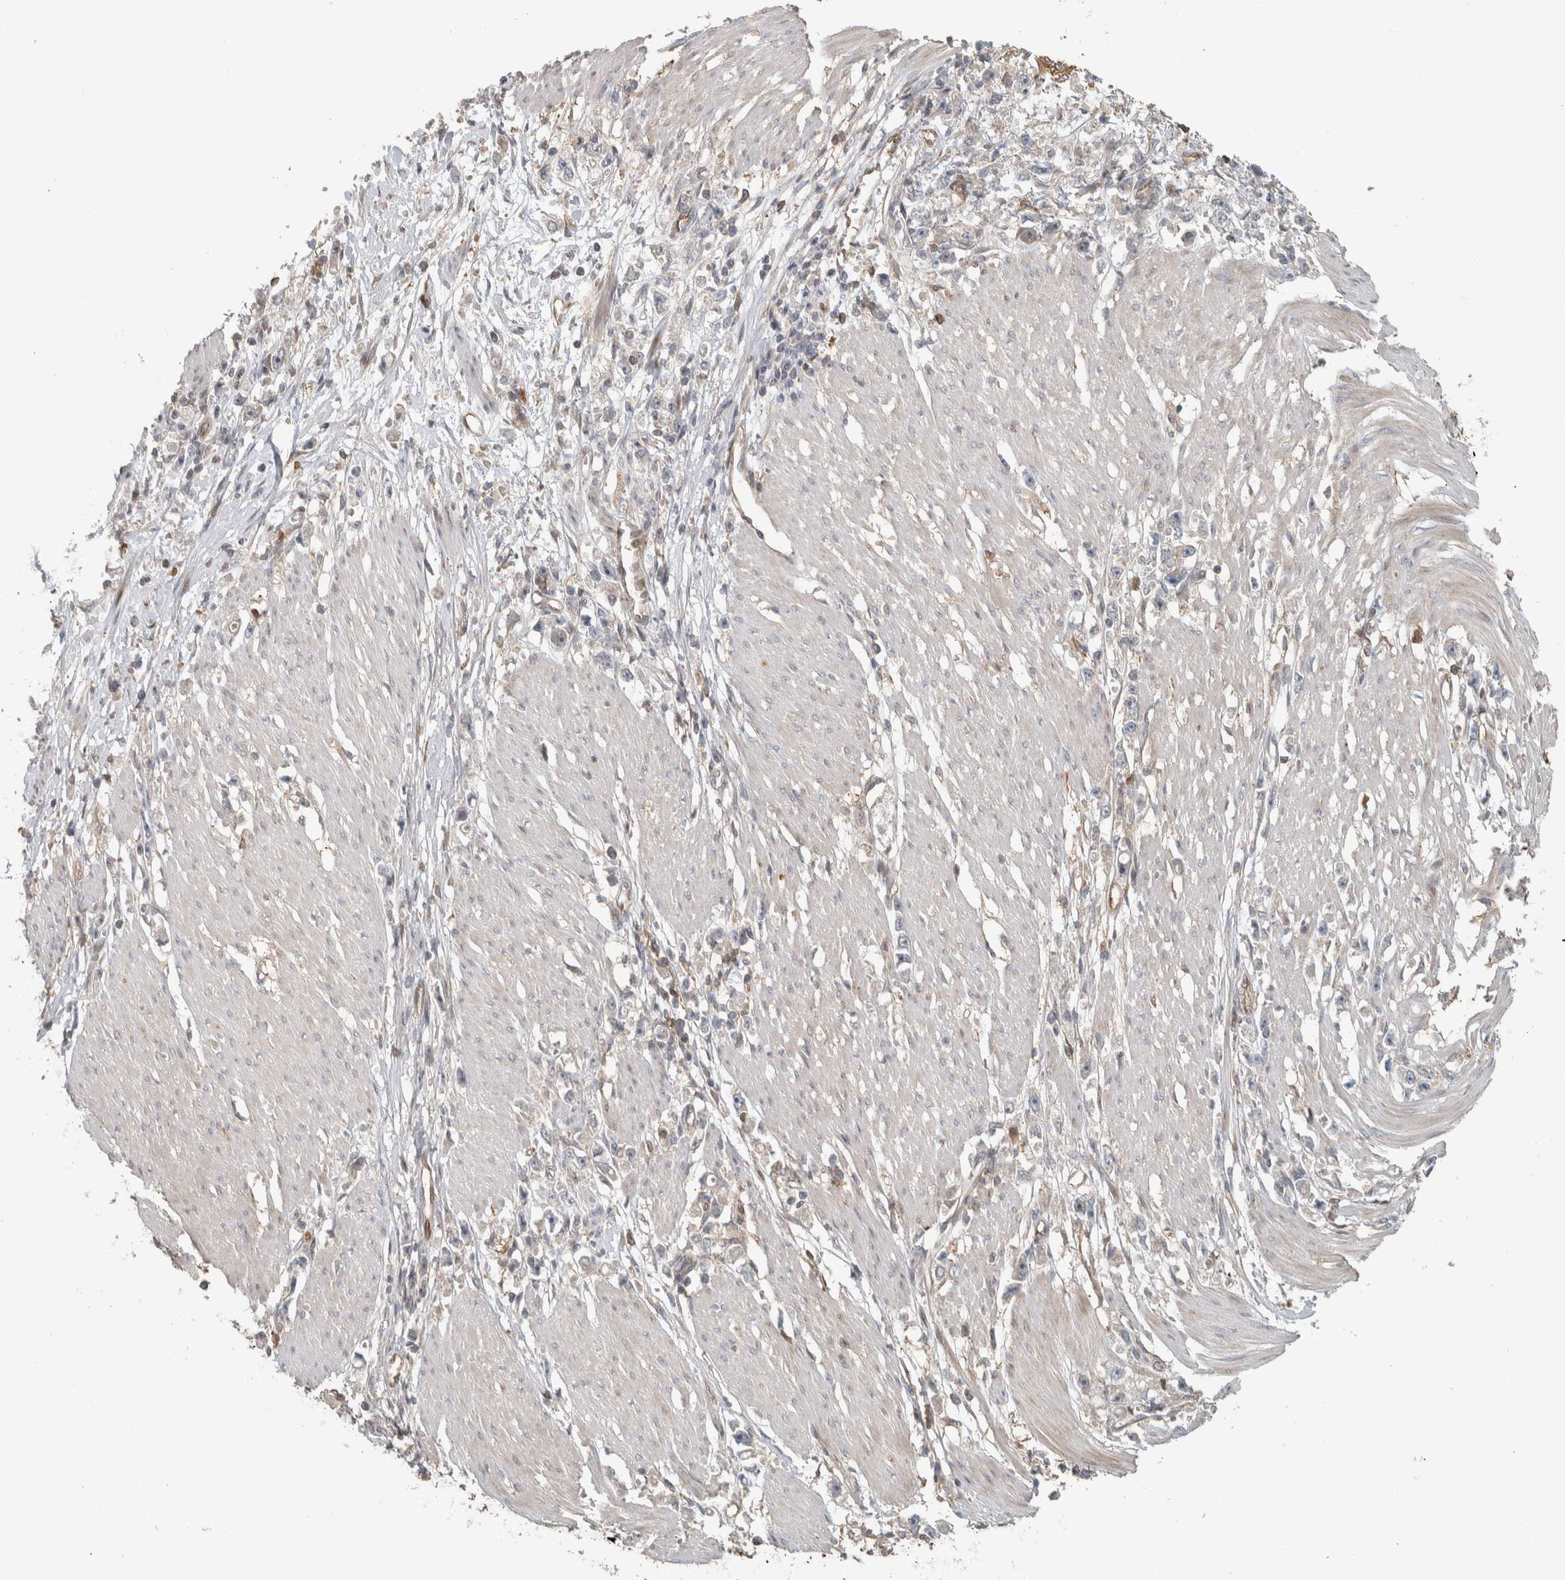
{"staining": {"intensity": "negative", "quantity": "none", "location": "none"}, "tissue": "stomach cancer", "cell_type": "Tumor cells", "image_type": "cancer", "snomed": [{"axis": "morphology", "description": "Adenocarcinoma, NOS"}, {"axis": "topography", "description": "Stomach"}], "caption": "This is an IHC micrograph of human adenocarcinoma (stomach). There is no staining in tumor cells.", "gene": "CNTROB", "patient": {"sex": "female", "age": 59}}